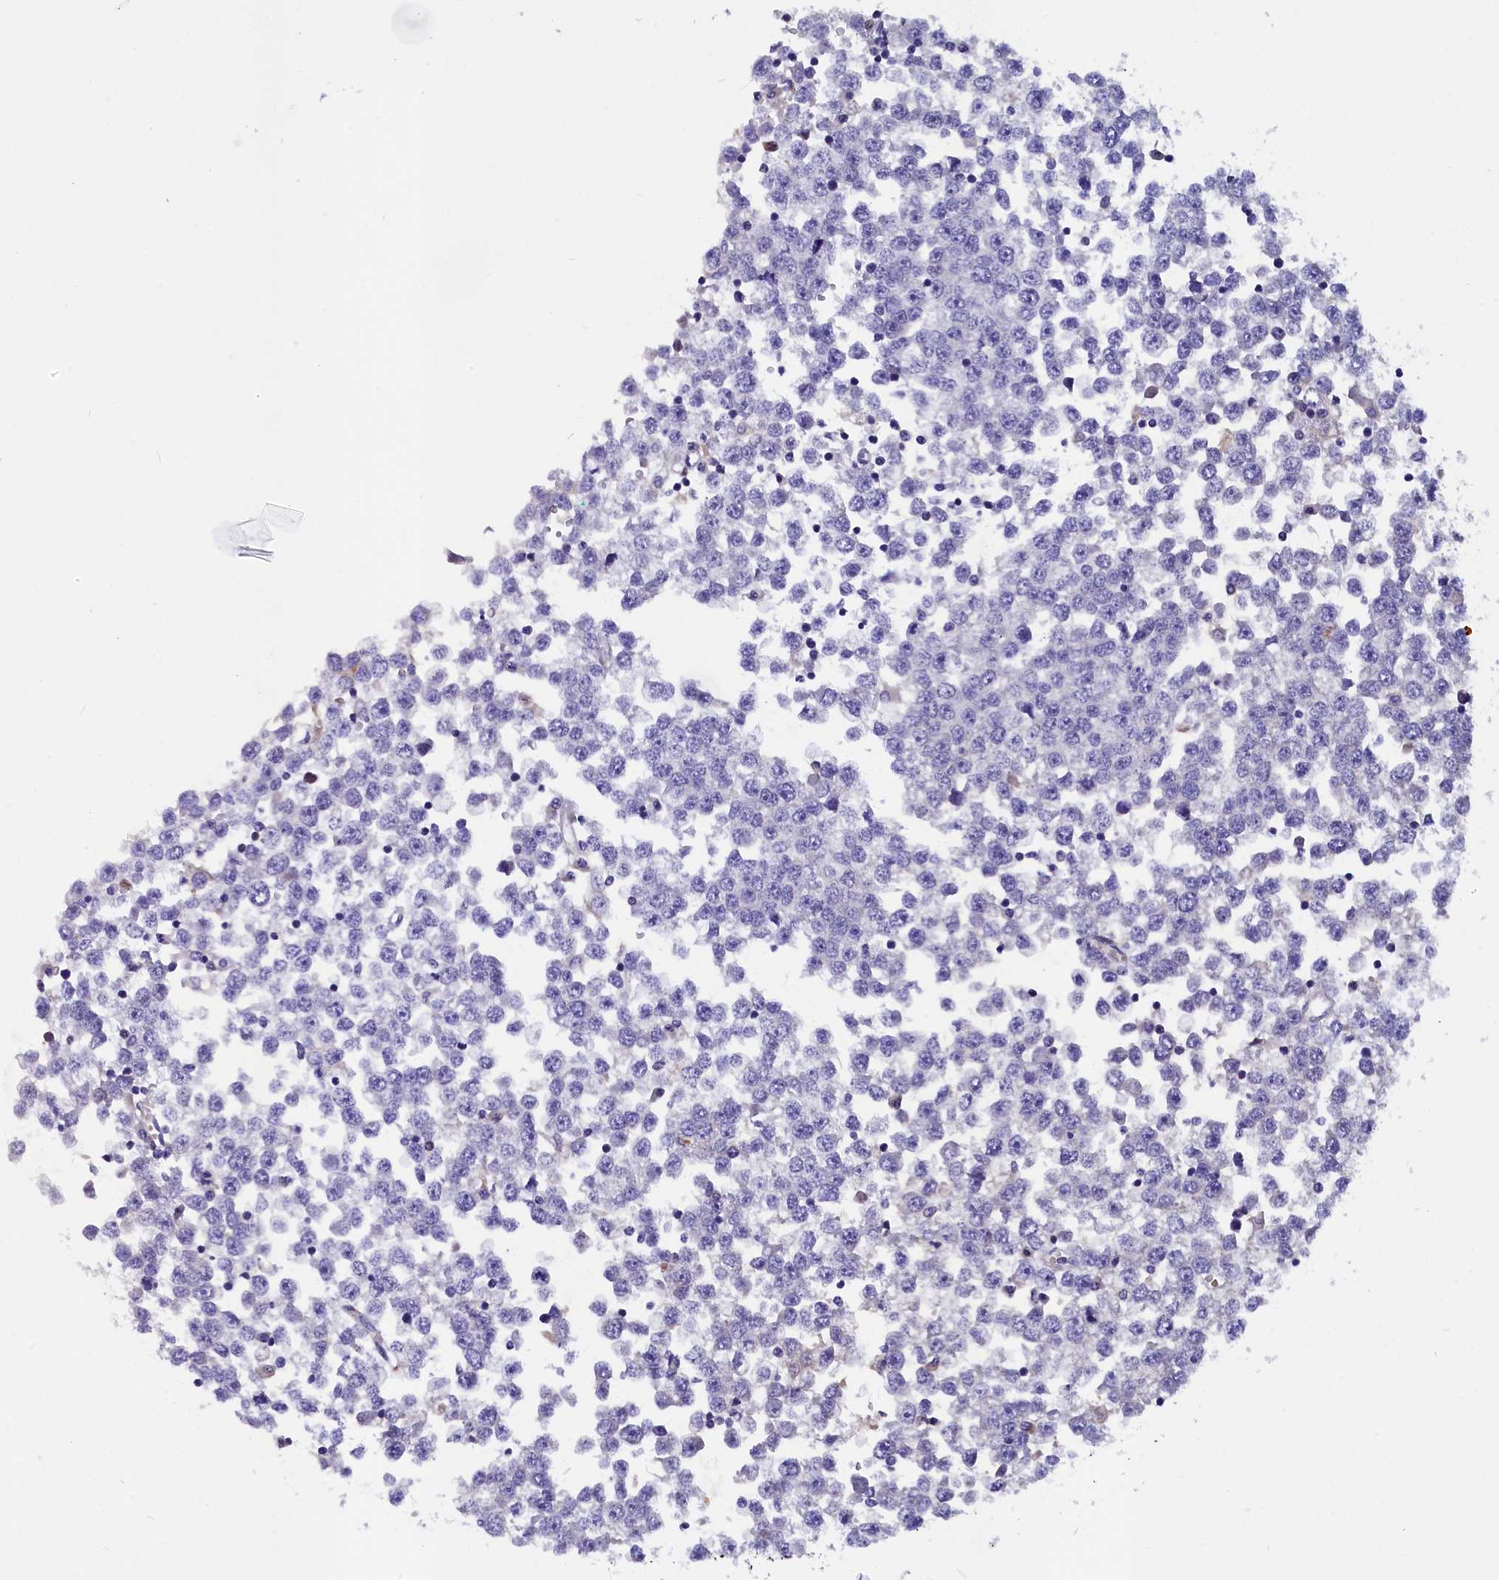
{"staining": {"intensity": "negative", "quantity": "none", "location": "none"}, "tissue": "testis cancer", "cell_type": "Tumor cells", "image_type": "cancer", "snomed": [{"axis": "morphology", "description": "Seminoma, NOS"}, {"axis": "topography", "description": "Testis"}], "caption": "Testis cancer (seminoma) was stained to show a protein in brown. There is no significant expression in tumor cells. Brightfield microscopy of immunohistochemistry (IHC) stained with DAB (brown) and hematoxylin (blue), captured at high magnification.", "gene": "NKPD1", "patient": {"sex": "male", "age": 65}}